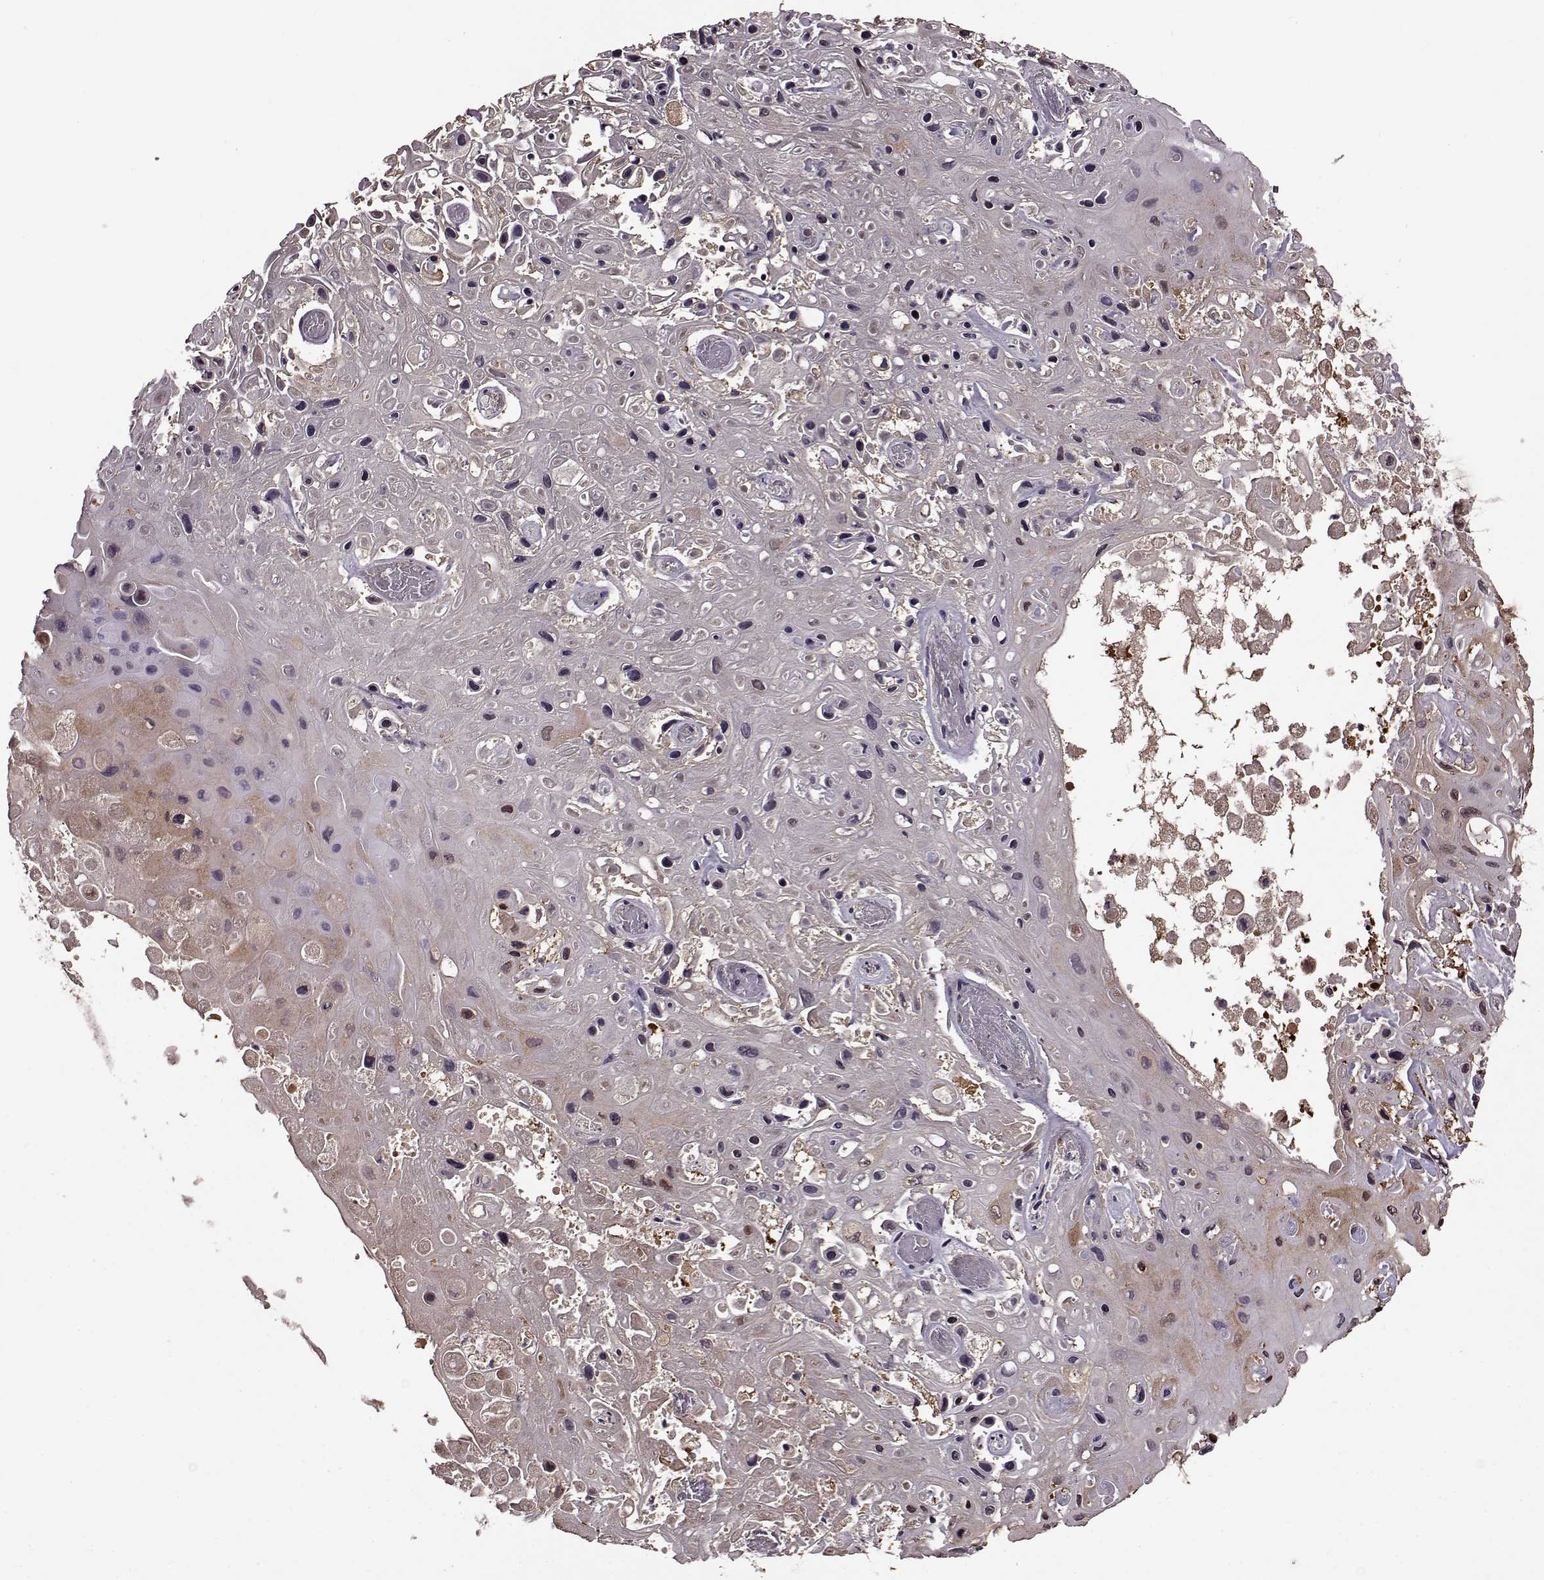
{"staining": {"intensity": "negative", "quantity": "none", "location": "none"}, "tissue": "skin cancer", "cell_type": "Tumor cells", "image_type": "cancer", "snomed": [{"axis": "morphology", "description": "Squamous cell carcinoma, NOS"}, {"axis": "topography", "description": "Skin"}], "caption": "Immunohistochemistry micrograph of neoplastic tissue: squamous cell carcinoma (skin) stained with DAB (3,3'-diaminobenzidine) reveals no significant protein expression in tumor cells.", "gene": "MAIP1", "patient": {"sex": "male", "age": 82}}